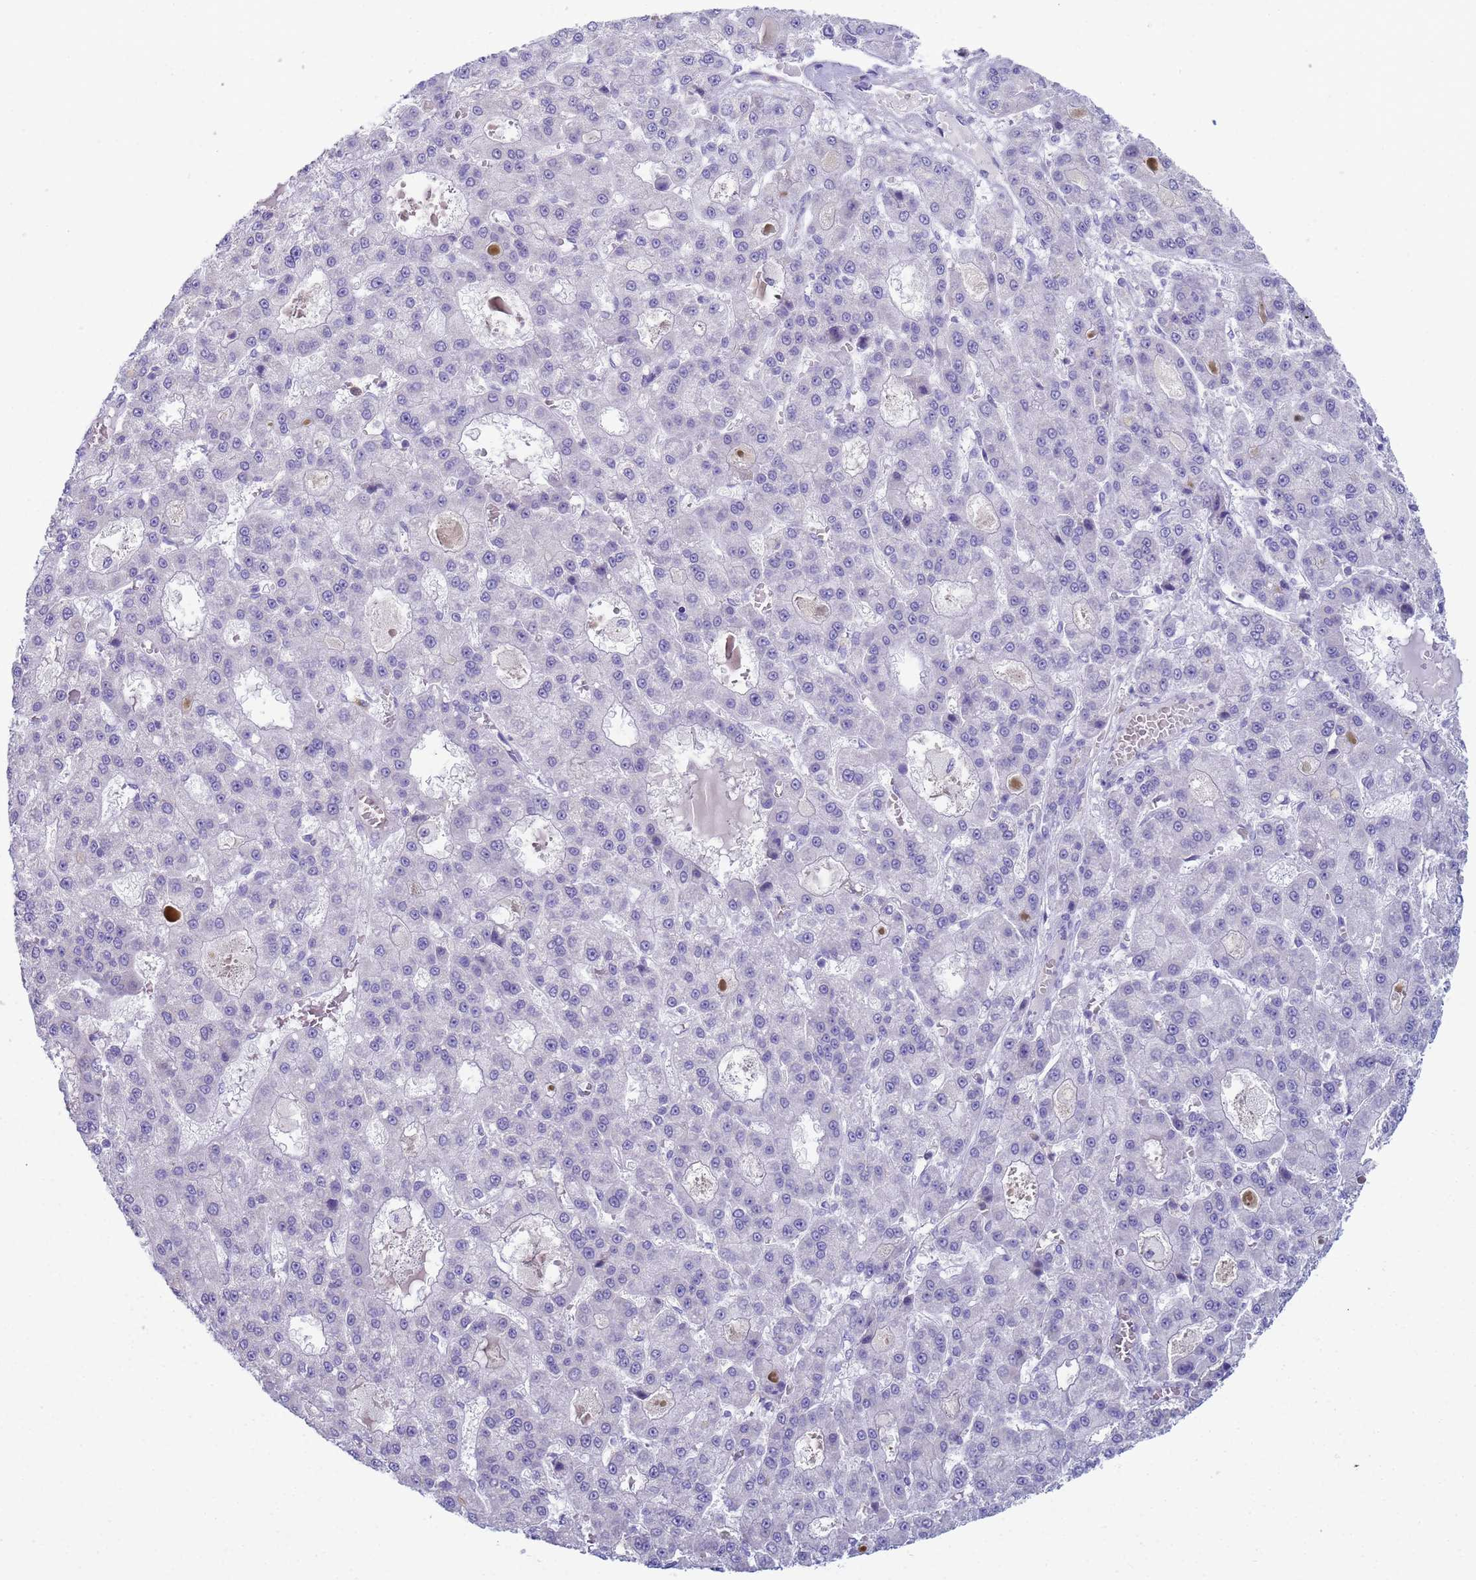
{"staining": {"intensity": "negative", "quantity": "none", "location": "none"}, "tissue": "liver cancer", "cell_type": "Tumor cells", "image_type": "cancer", "snomed": [{"axis": "morphology", "description": "Carcinoma, Hepatocellular, NOS"}, {"axis": "topography", "description": "Liver"}], "caption": "There is no significant staining in tumor cells of liver cancer.", "gene": "CR1", "patient": {"sex": "male", "age": 70}}